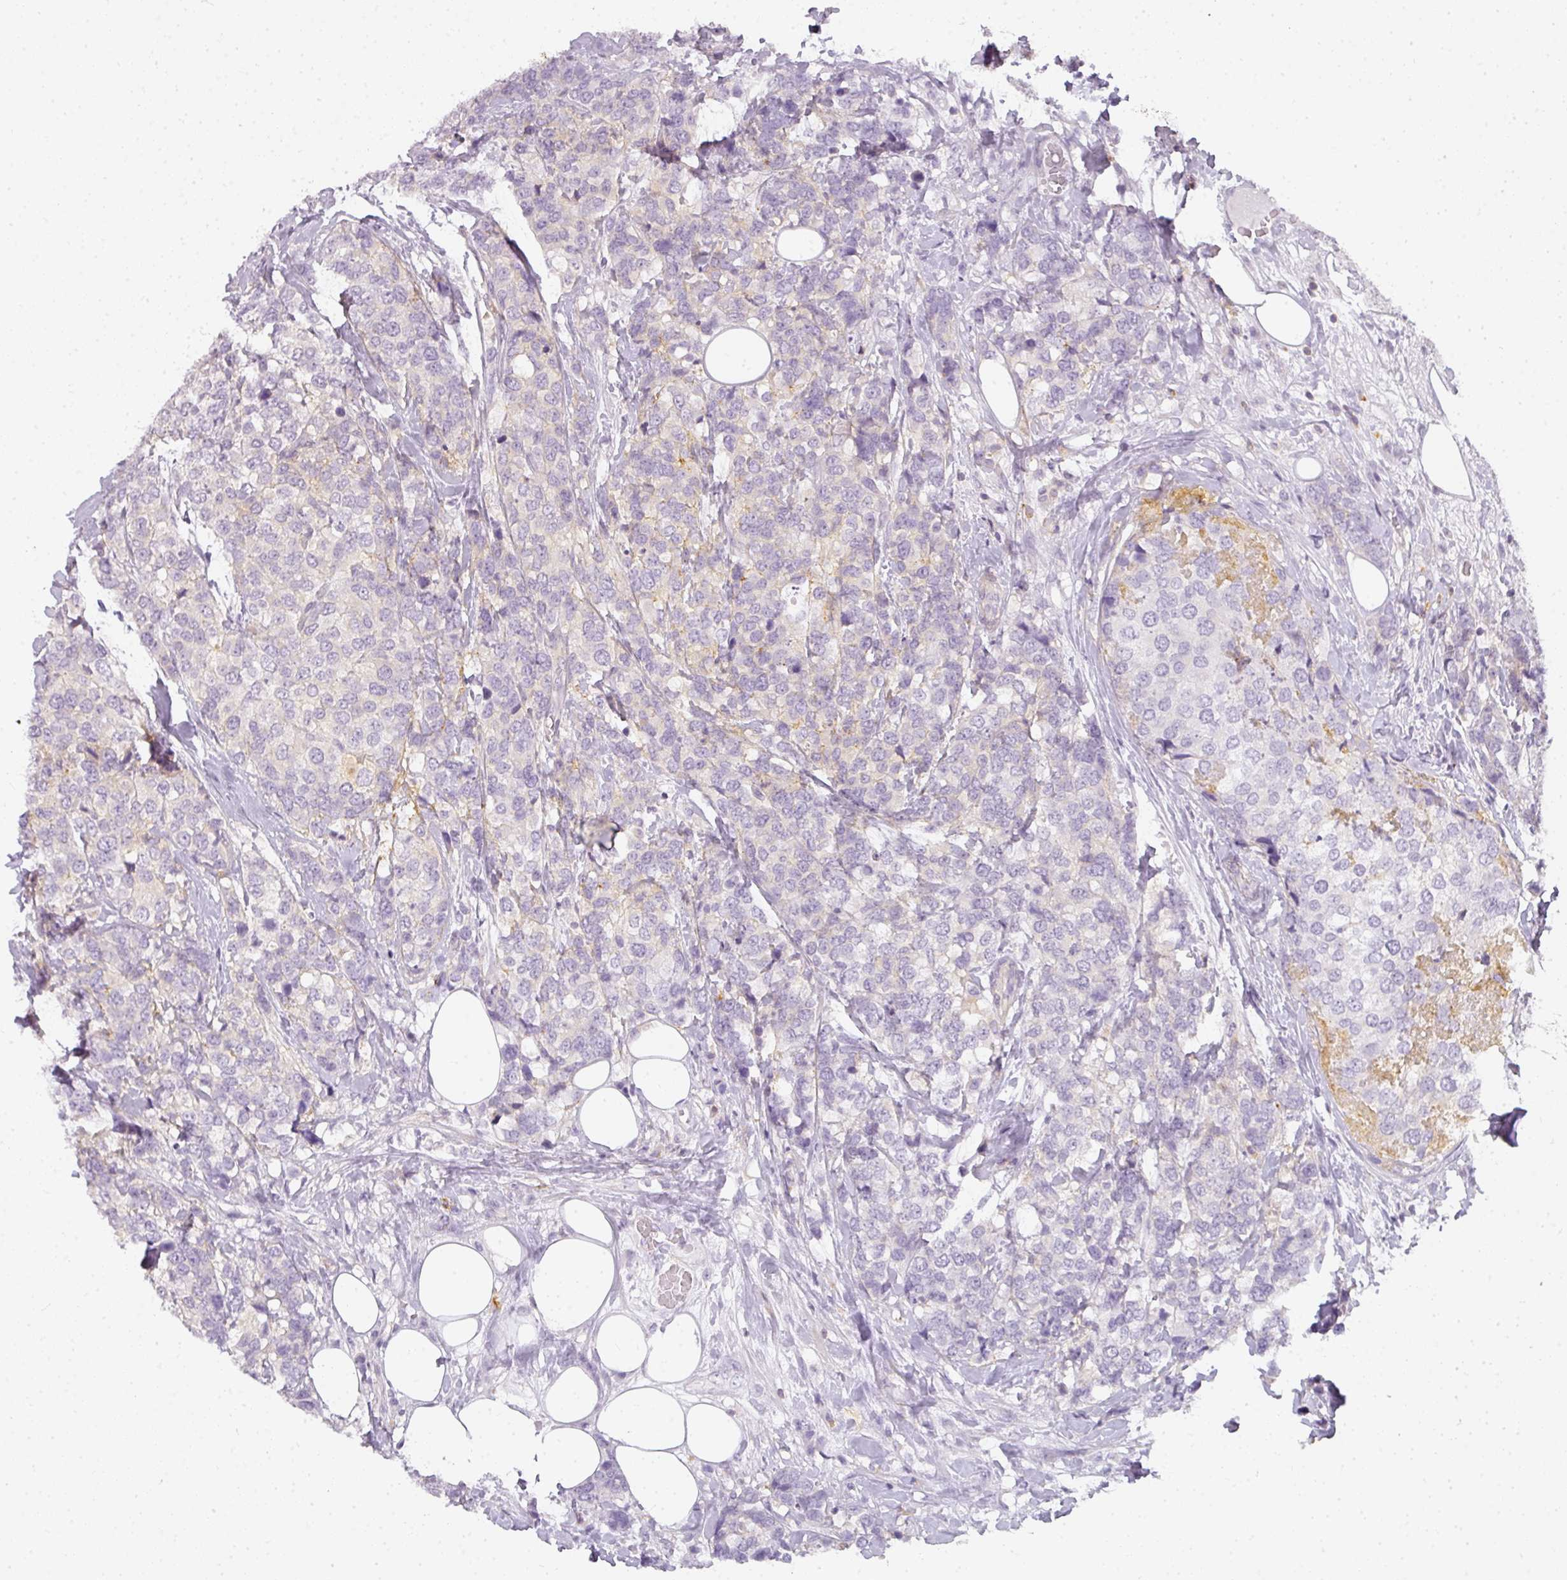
{"staining": {"intensity": "negative", "quantity": "none", "location": "none"}, "tissue": "breast cancer", "cell_type": "Tumor cells", "image_type": "cancer", "snomed": [{"axis": "morphology", "description": "Lobular carcinoma"}, {"axis": "topography", "description": "Breast"}], "caption": "A high-resolution image shows immunohistochemistry (IHC) staining of breast lobular carcinoma, which demonstrates no significant expression in tumor cells. The staining is performed using DAB brown chromogen with nuclei counter-stained in using hematoxylin.", "gene": "TMEM42", "patient": {"sex": "female", "age": 59}}